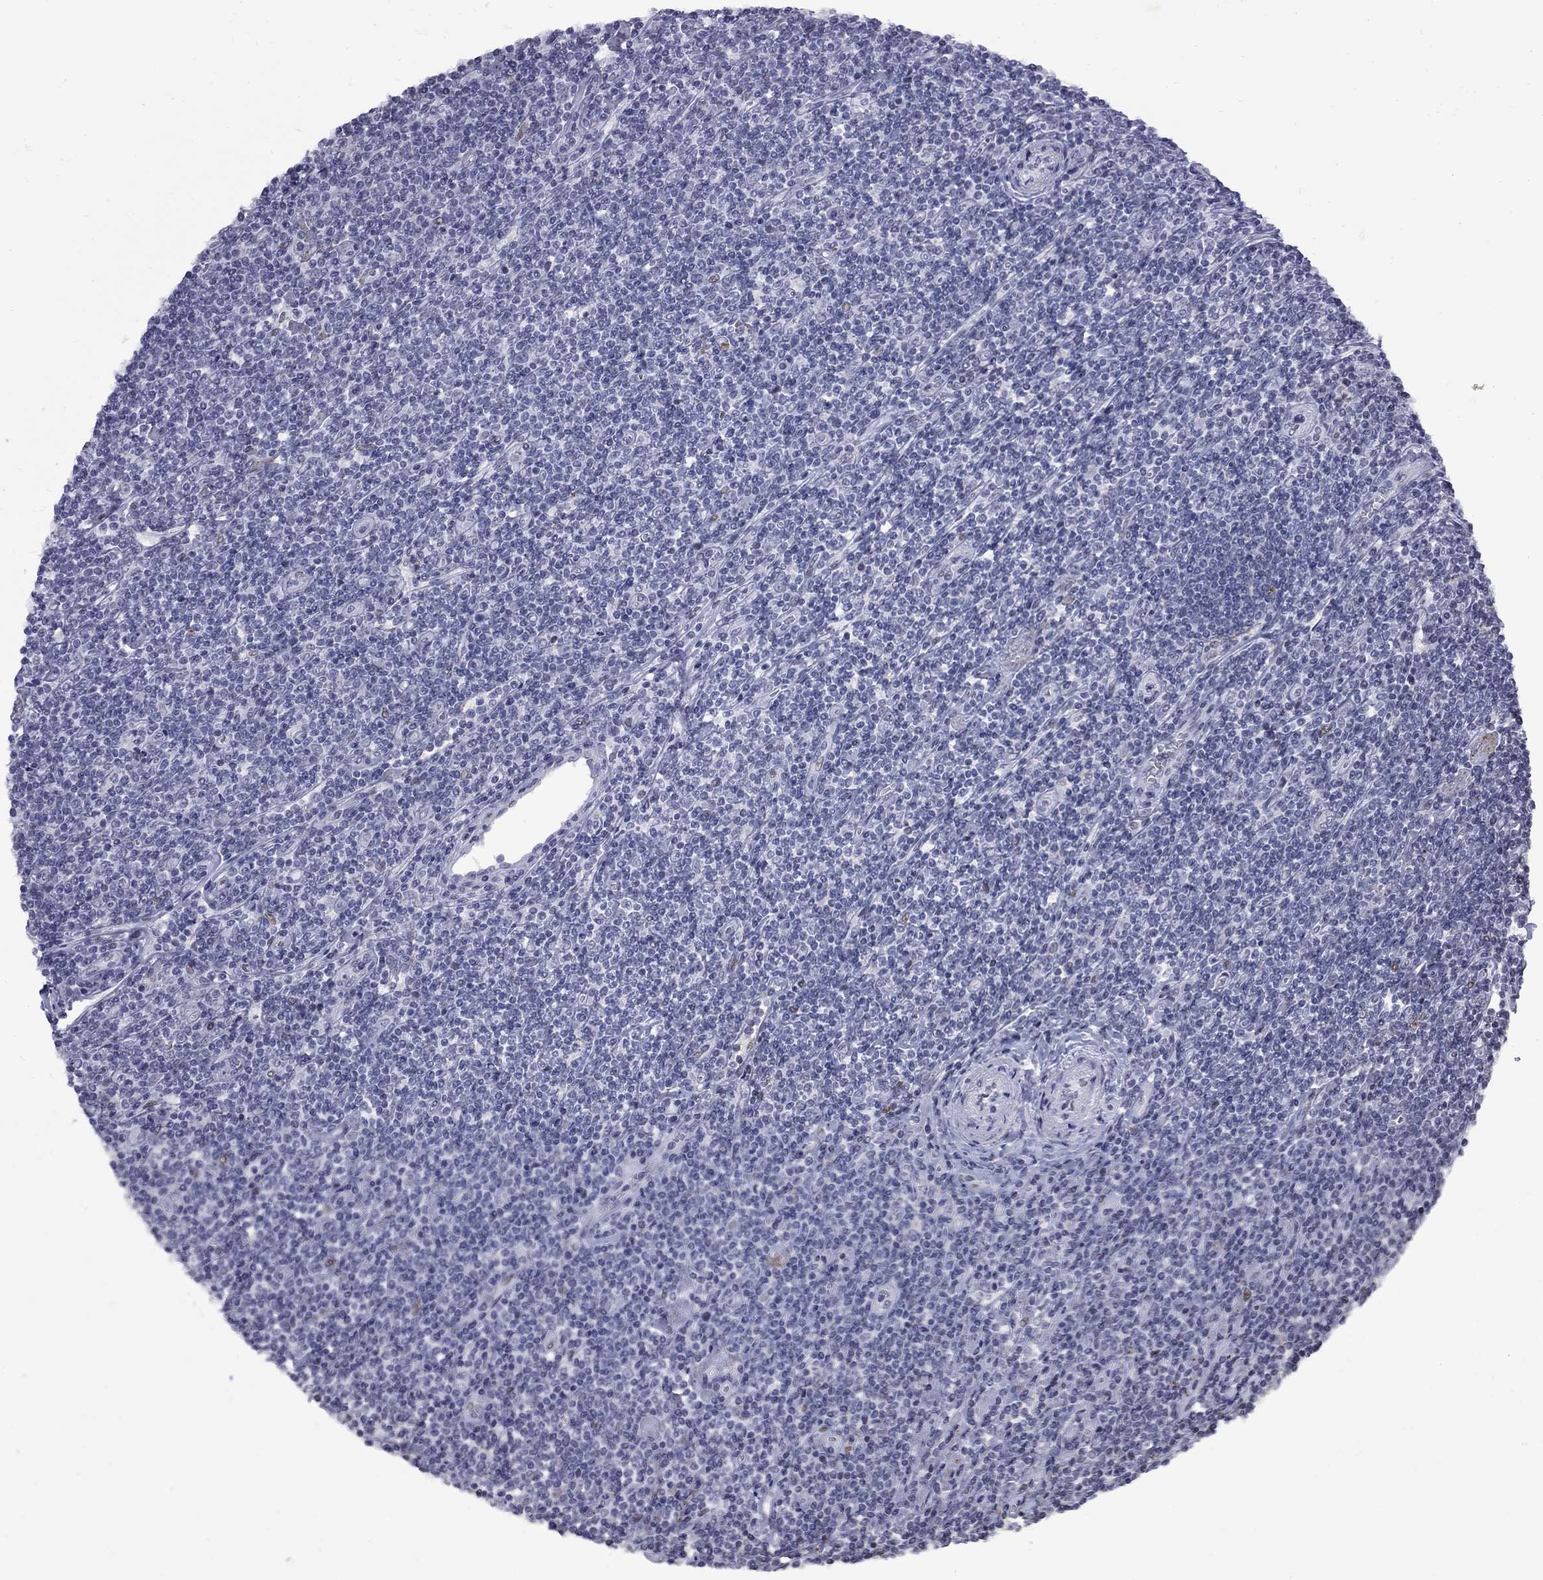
{"staining": {"intensity": "negative", "quantity": "none", "location": "none"}, "tissue": "lymphoma", "cell_type": "Tumor cells", "image_type": "cancer", "snomed": [{"axis": "morphology", "description": "Hodgkin's disease, NOS"}, {"axis": "topography", "description": "Lymph node"}], "caption": "An image of lymphoma stained for a protein reveals no brown staining in tumor cells.", "gene": "ZNF154", "patient": {"sex": "male", "age": 40}}